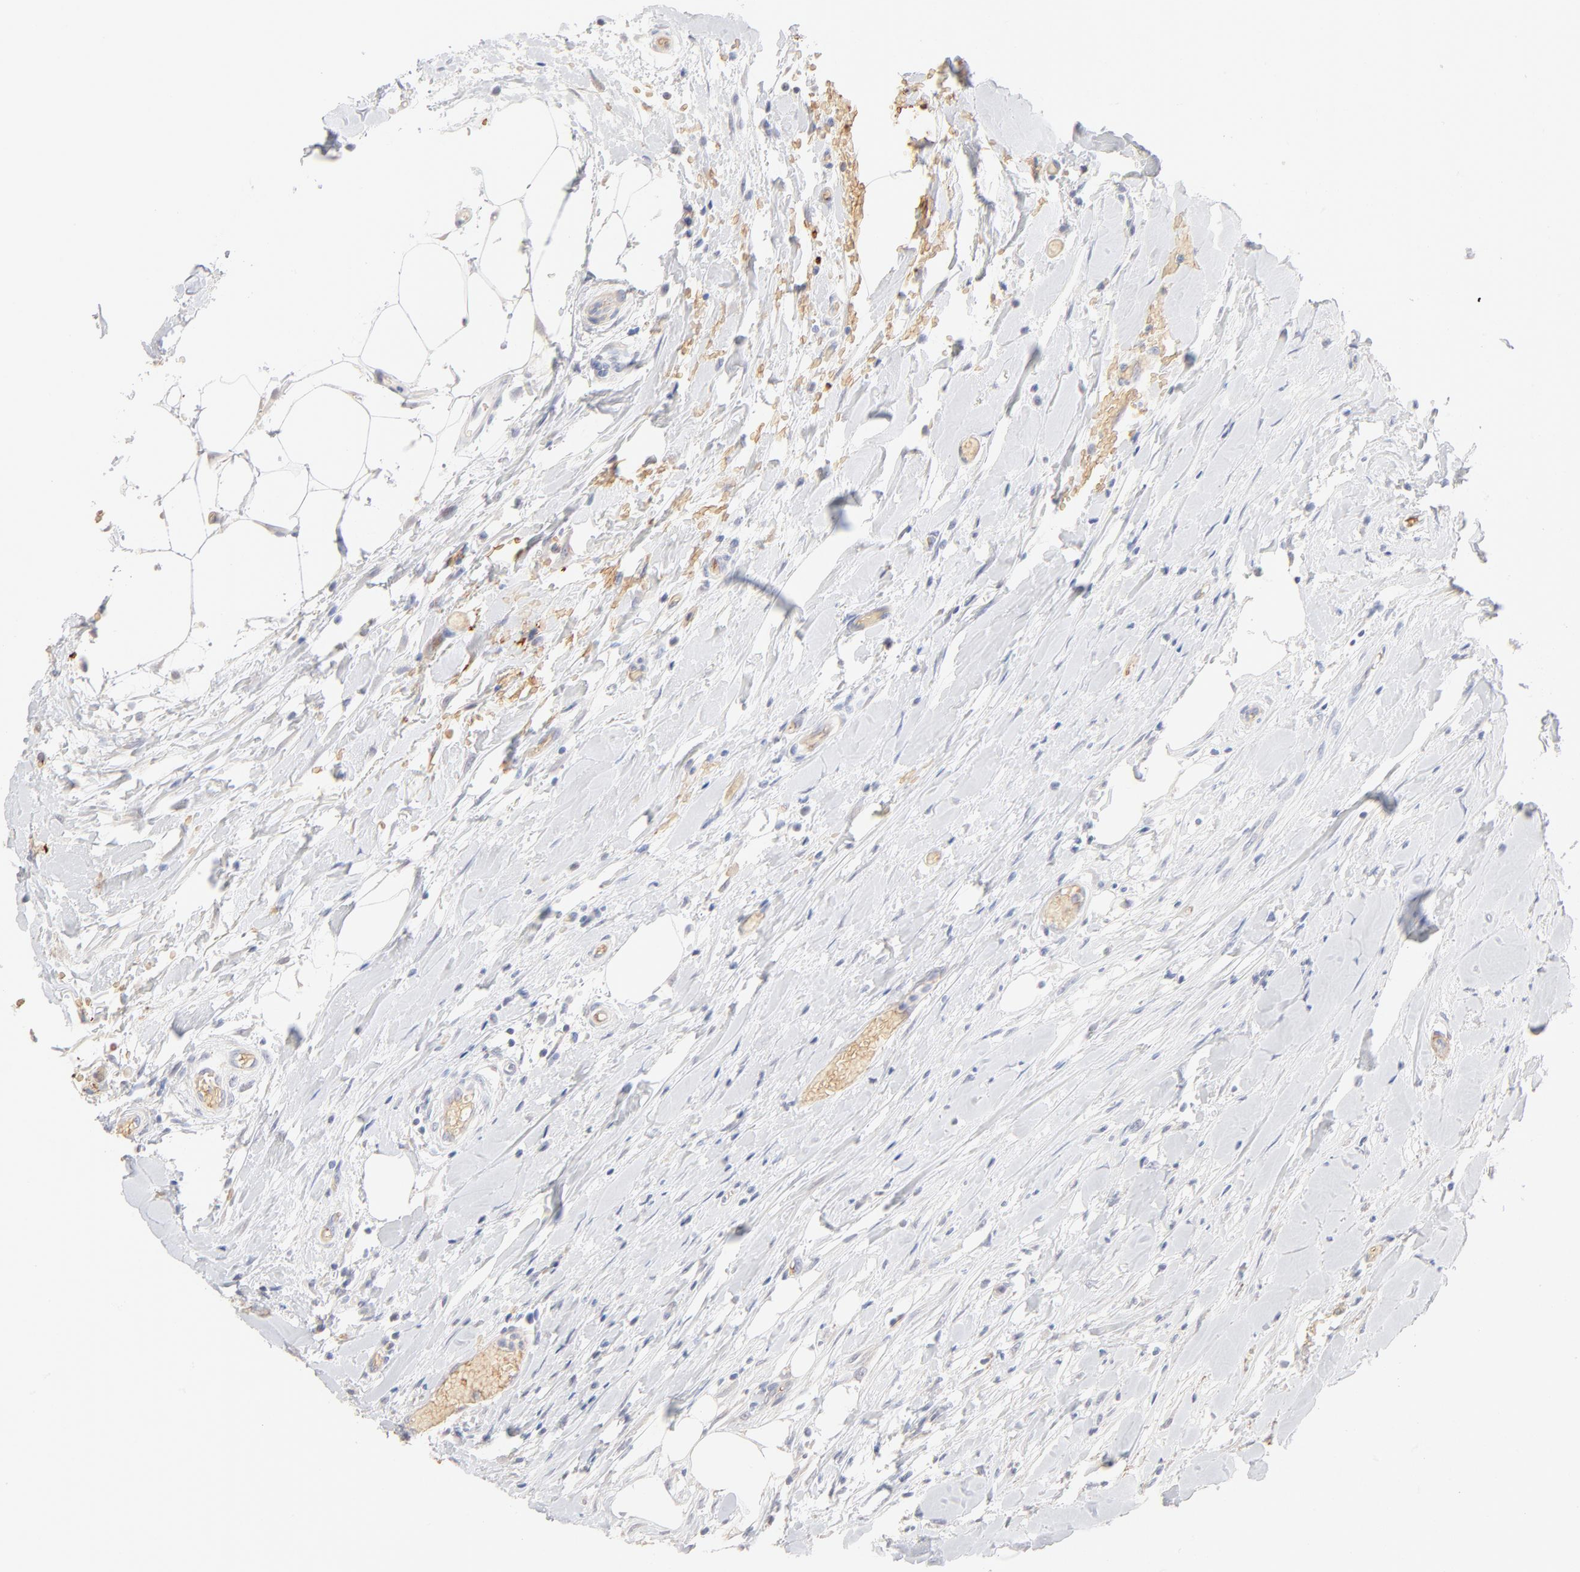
{"staining": {"intensity": "negative", "quantity": "none", "location": "none"}, "tissue": "head and neck cancer", "cell_type": "Tumor cells", "image_type": "cancer", "snomed": [{"axis": "morphology", "description": "Neoplasm, malignant, NOS"}, {"axis": "topography", "description": "Salivary gland"}, {"axis": "topography", "description": "Head-Neck"}], "caption": "The immunohistochemistry image has no significant staining in tumor cells of neoplasm (malignant) (head and neck) tissue.", "gene": "SPTB", "patient": {"sex": "male", "age": 43}}